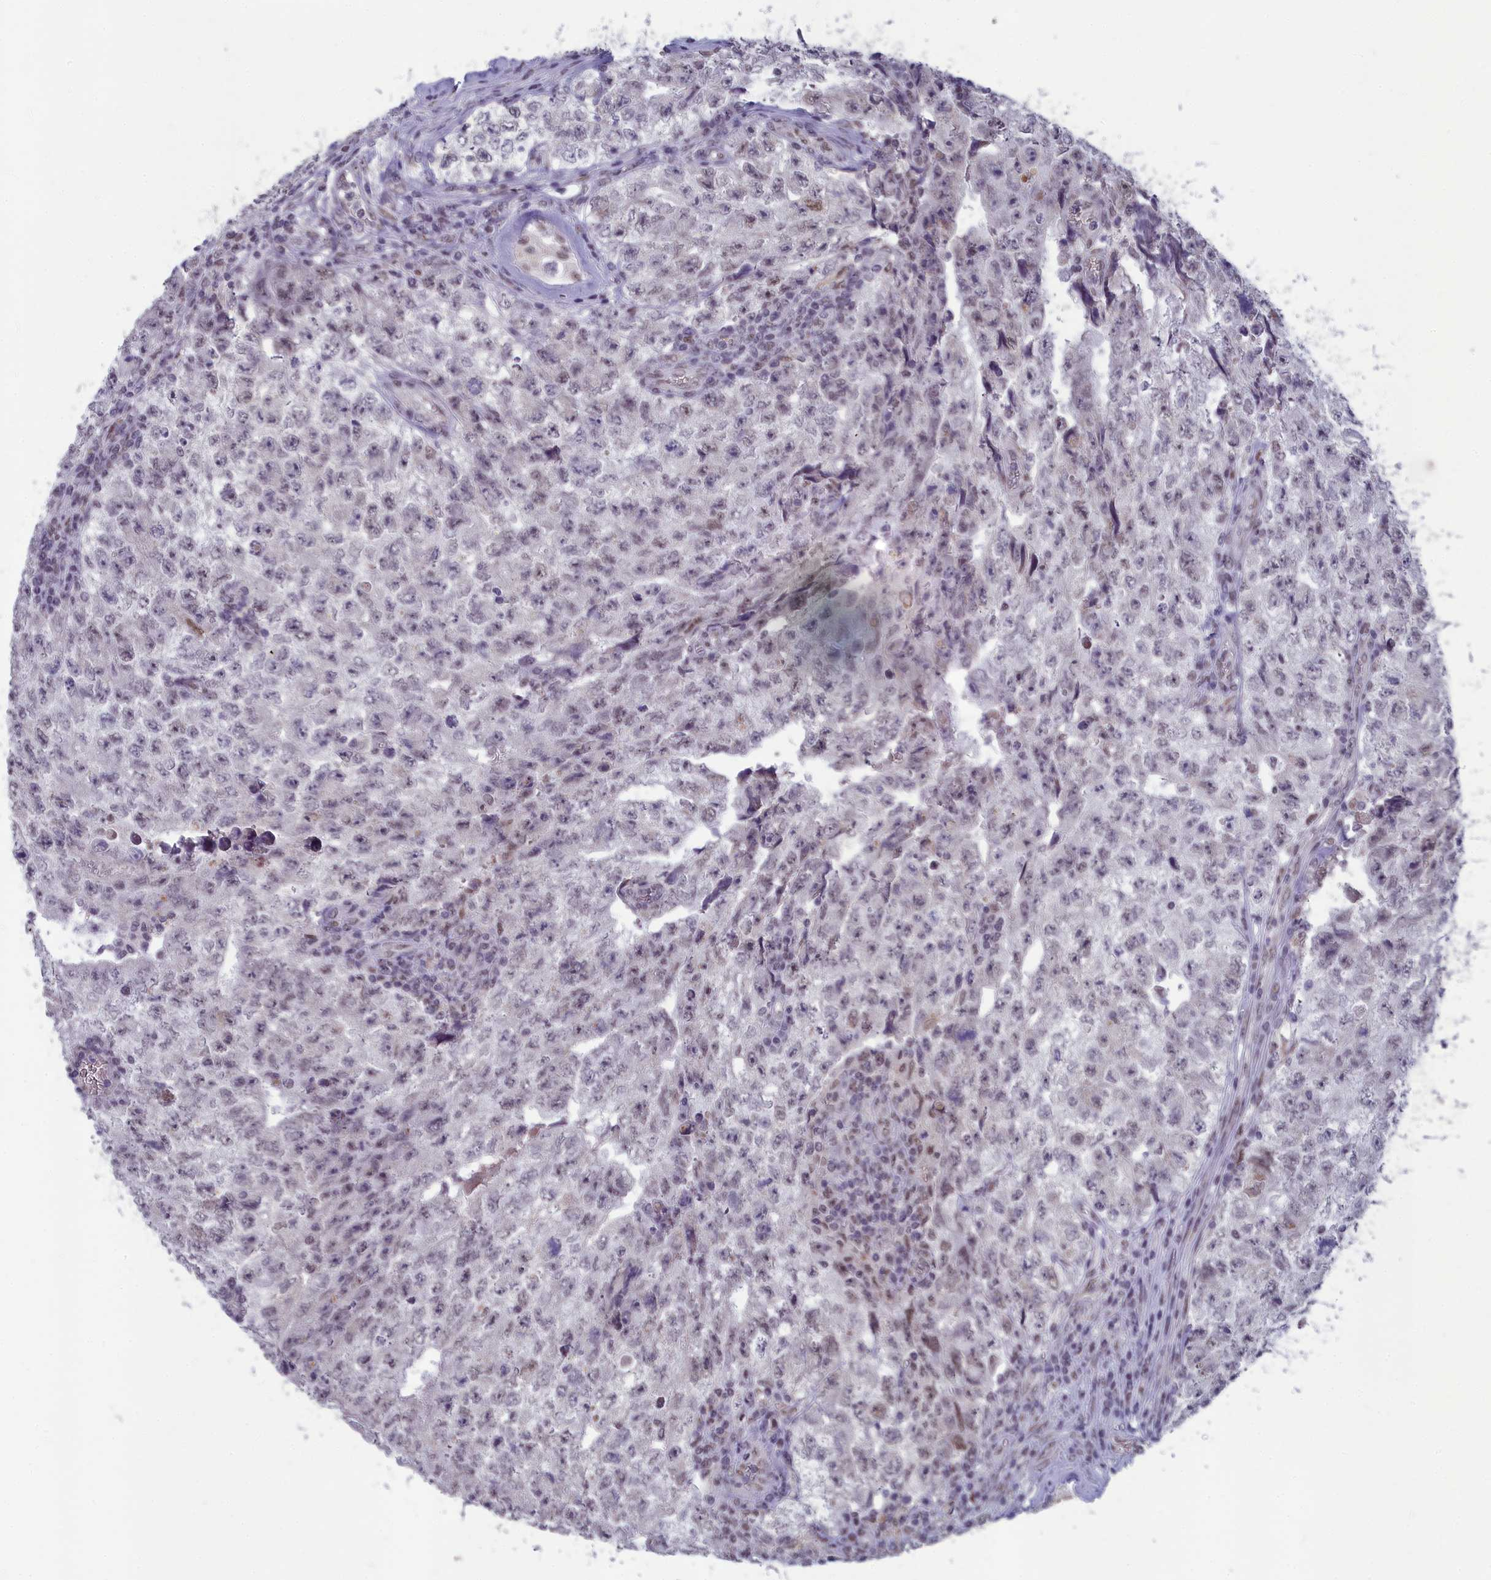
{"staining": {"intensity": "weak", "quantity": "25%-75%", "location": "nuclear"}, "tissue": "testis cancer", "cell_type": "Tumor cells", "image_type": "cancer", "snomed": [{"axis": "morphology", "description": "Carcinoma, Embryonal, NOS"}, {"axis": "topography", "description": "Testis"}], "caption": "This is an image of IHC staining of embryonal carcinoma (testis), which shows weak expression in the nuclear of tumor cells.", "gene": "MT-CO3", "patient": {"sex": "male", "age": 17}}